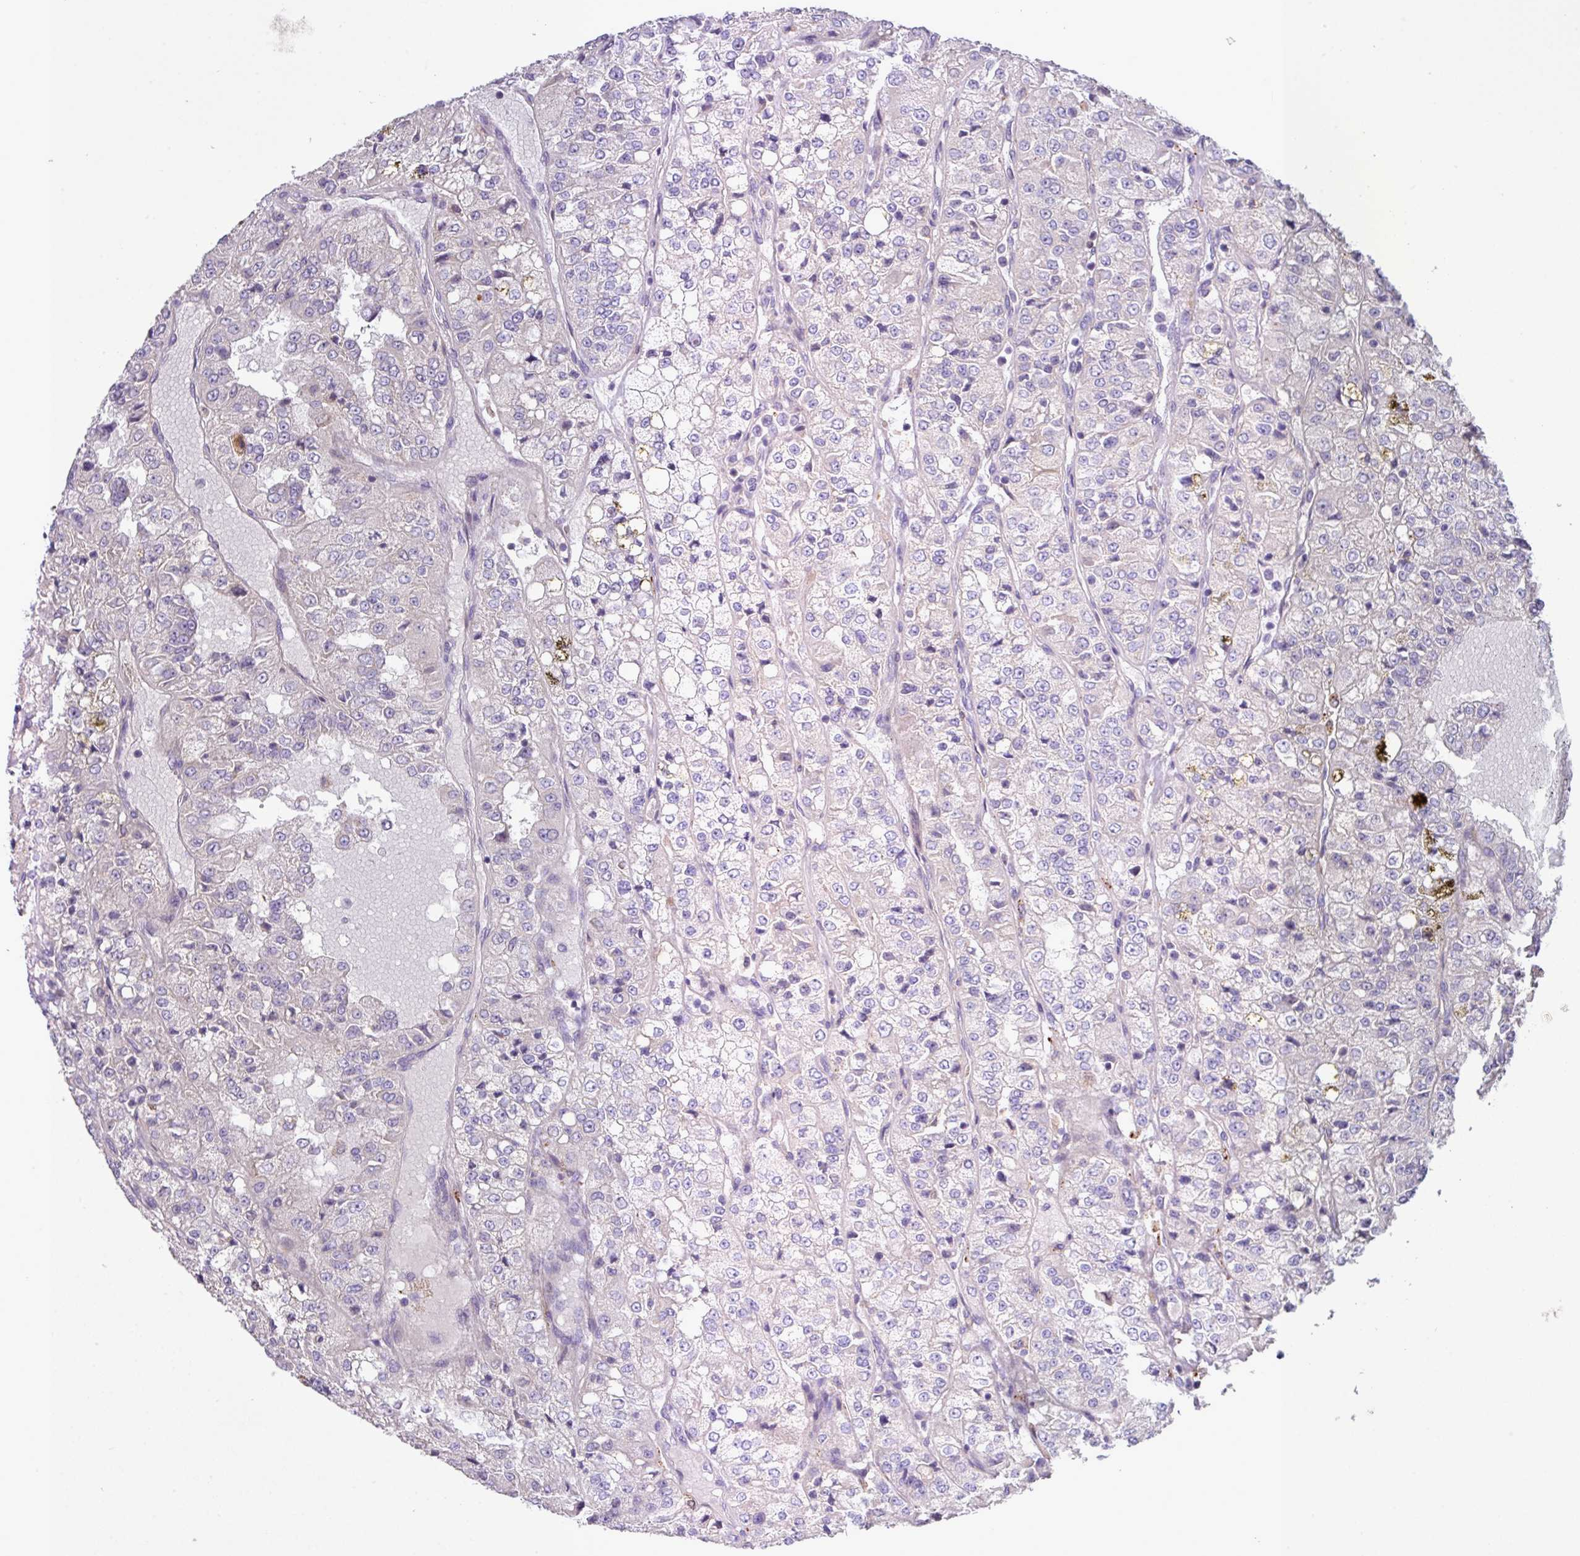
{"staining": {"intensity": "negative", "quantity": "none", "location": "none"}, "tissue": "renal cancer", "cell_type": "Tumor cells", "image_type": "cancer", "snomed": [{"axis": "morphology", "description": "Adenocarcinoma, NOS"}, {"axis": "topography", "description": "Kidney"}], "caption": "IHC photomicrograph of neoplastic tissue: human renal cancer stained with DAB demonstrates no significant protein staining in tumor cells.", "gene": "IQCJ", "patient": {"sex": "female", "age": 63}}